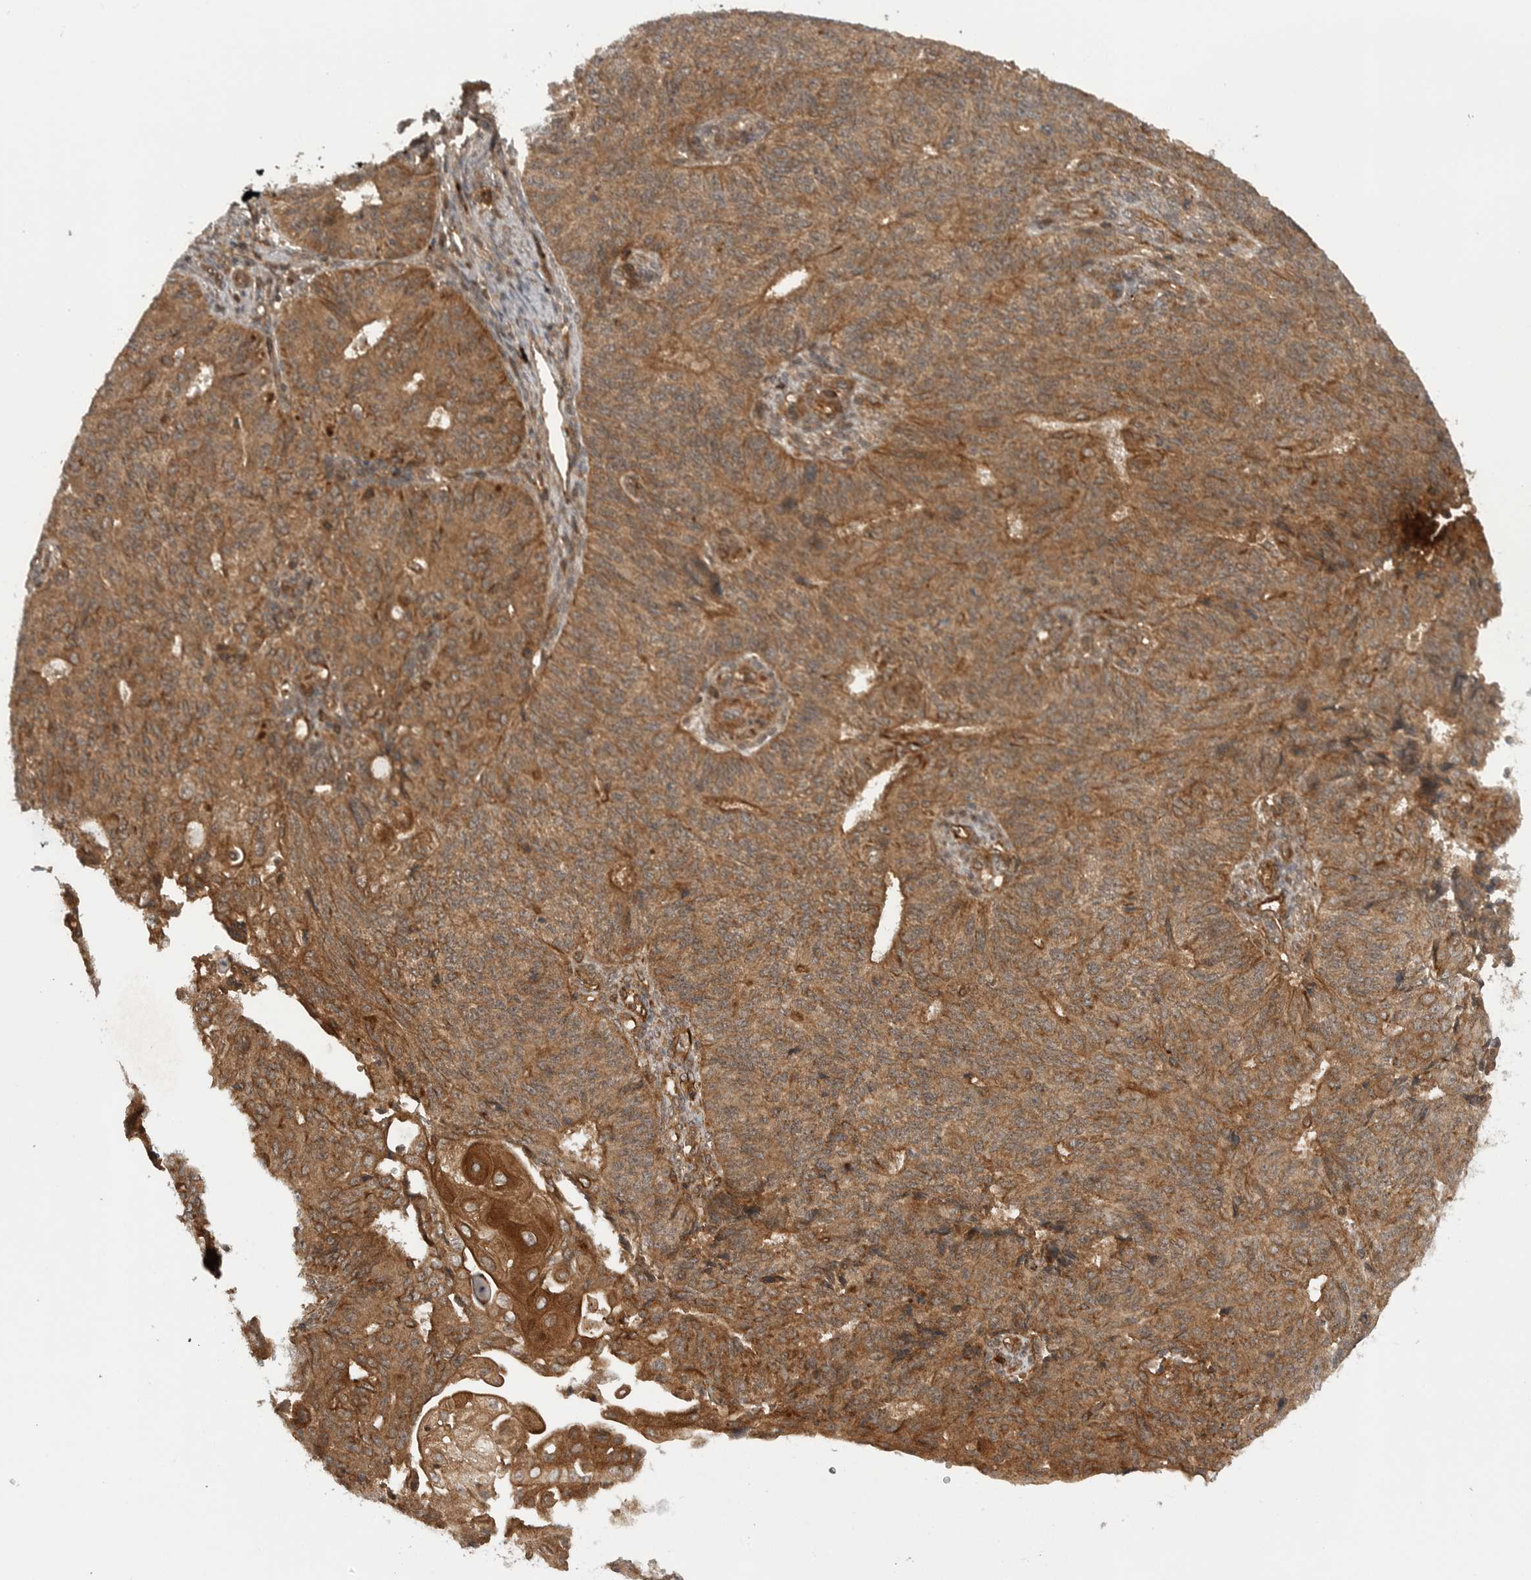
{"staining": {"intensity": "moderate", "quantity": ">75%", "location": "cytoplasmic/membranous"}, "tissue": "endometrial cancer", "cell_type": "Tumor cells", "image_type": "cancer", "snomed": [{"axis": "morphology", "description": "Adenocarcinoma, NOS"}, {"axis": "topography", "description": "Endometrium"}], "caption": "The micrograph reveals staining of endometrial cancer (adenocarcinoma), revealing moderate cytoplasmic/membranous protein staining (brown color) within tumor cells.", "gene": "PRDX4", "patient": {"sex": "female", "age": 32}}